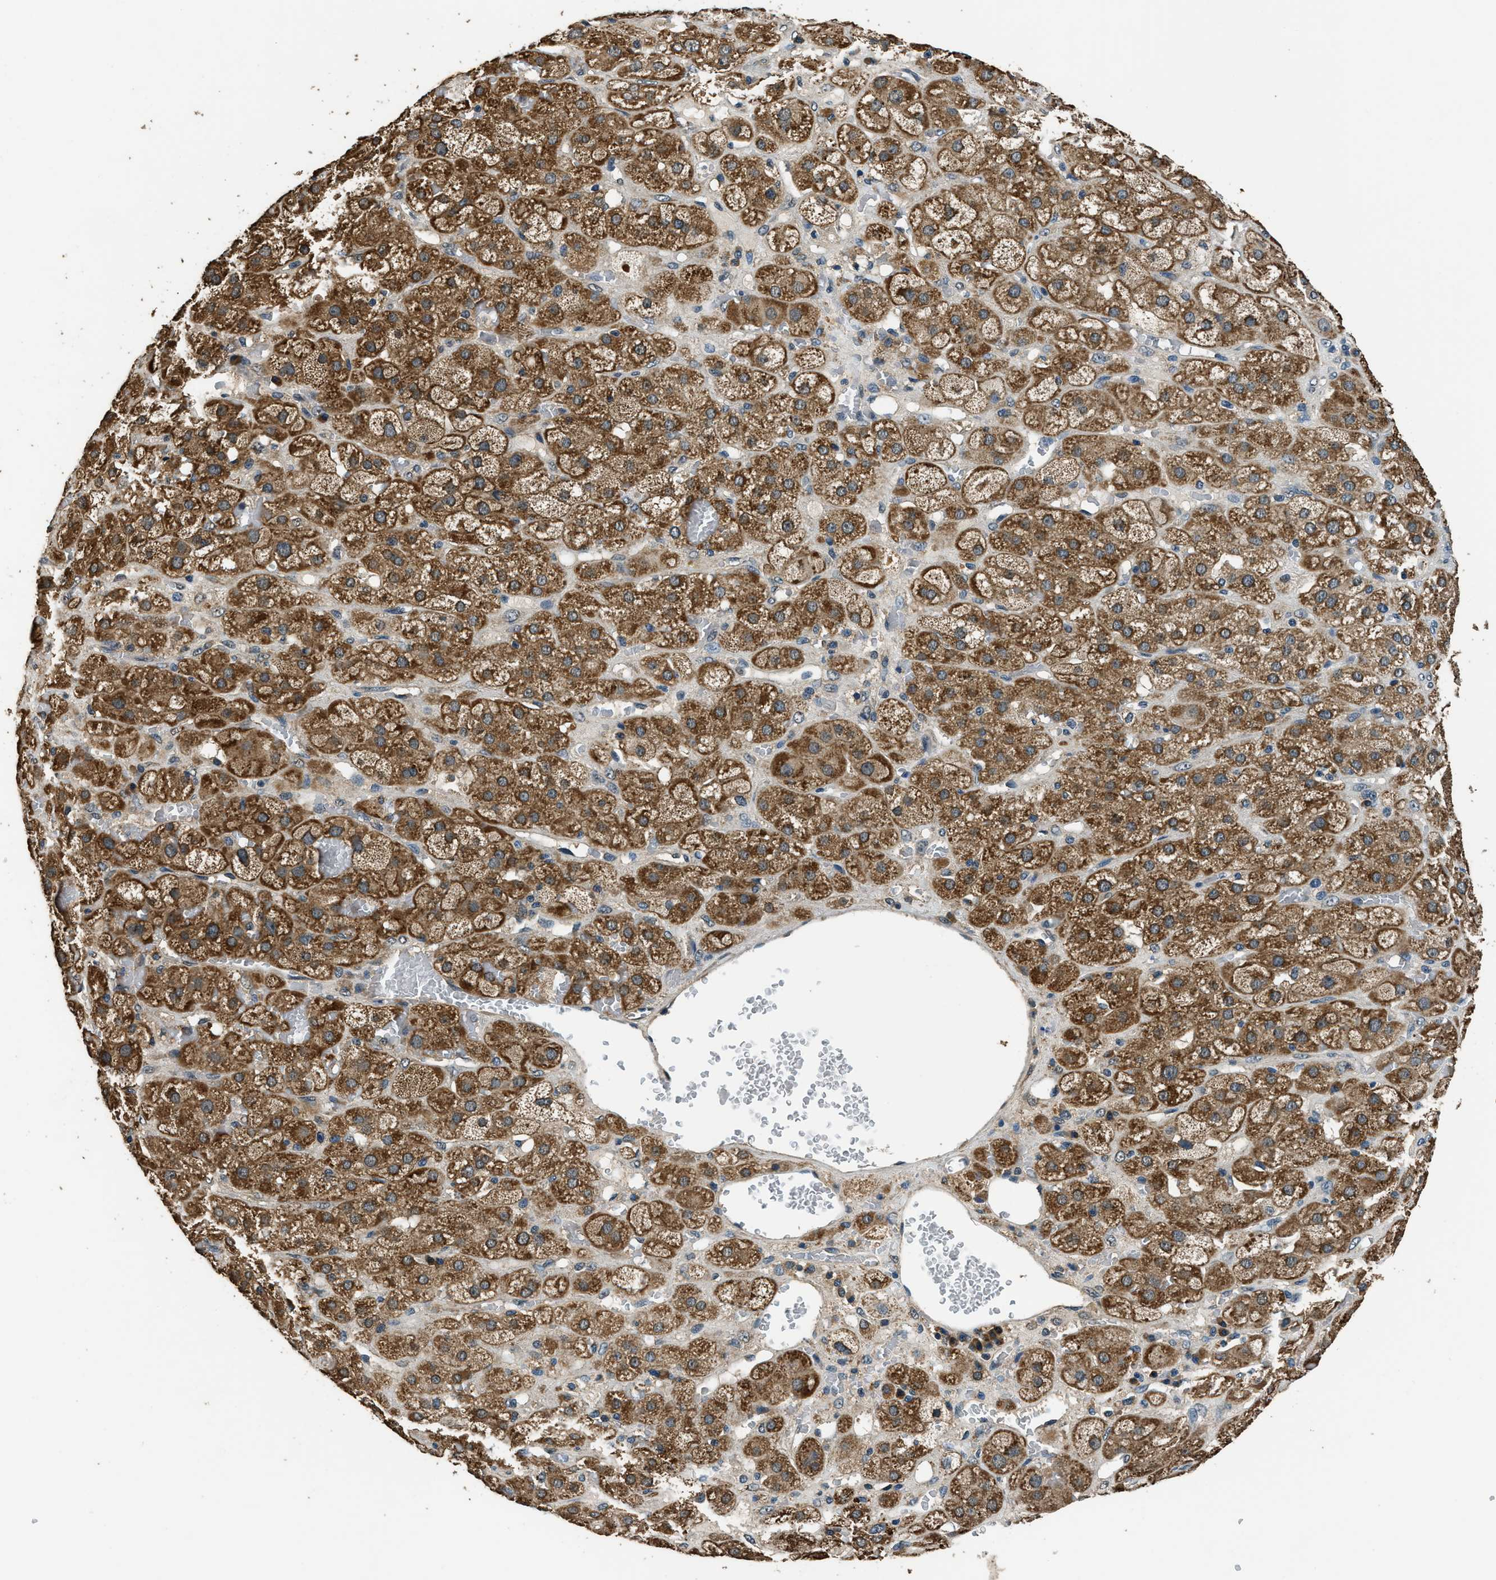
{"staining": {"intensity": "moderate", "quantity": ">75%", "location": "cytoplasmic/membranous"}, "tissue": "adrenal gland", "cell_type": "Glandular cells", "image_type": "normal", "snomed": [{"axis": "morphology", "description": "Normal tissue, NOS"}, {"axis": "topography", "description": "Adrenal gland"}], "caption": "Glandular cells display moderate cytoplasmic/membranous staining in about >75% of cells in unremarkable adrenal gland. (IHC, brightfield microscopy, high magnification).", "gene": "SALL3", "patient": {"sex": "female", "age": 47}}